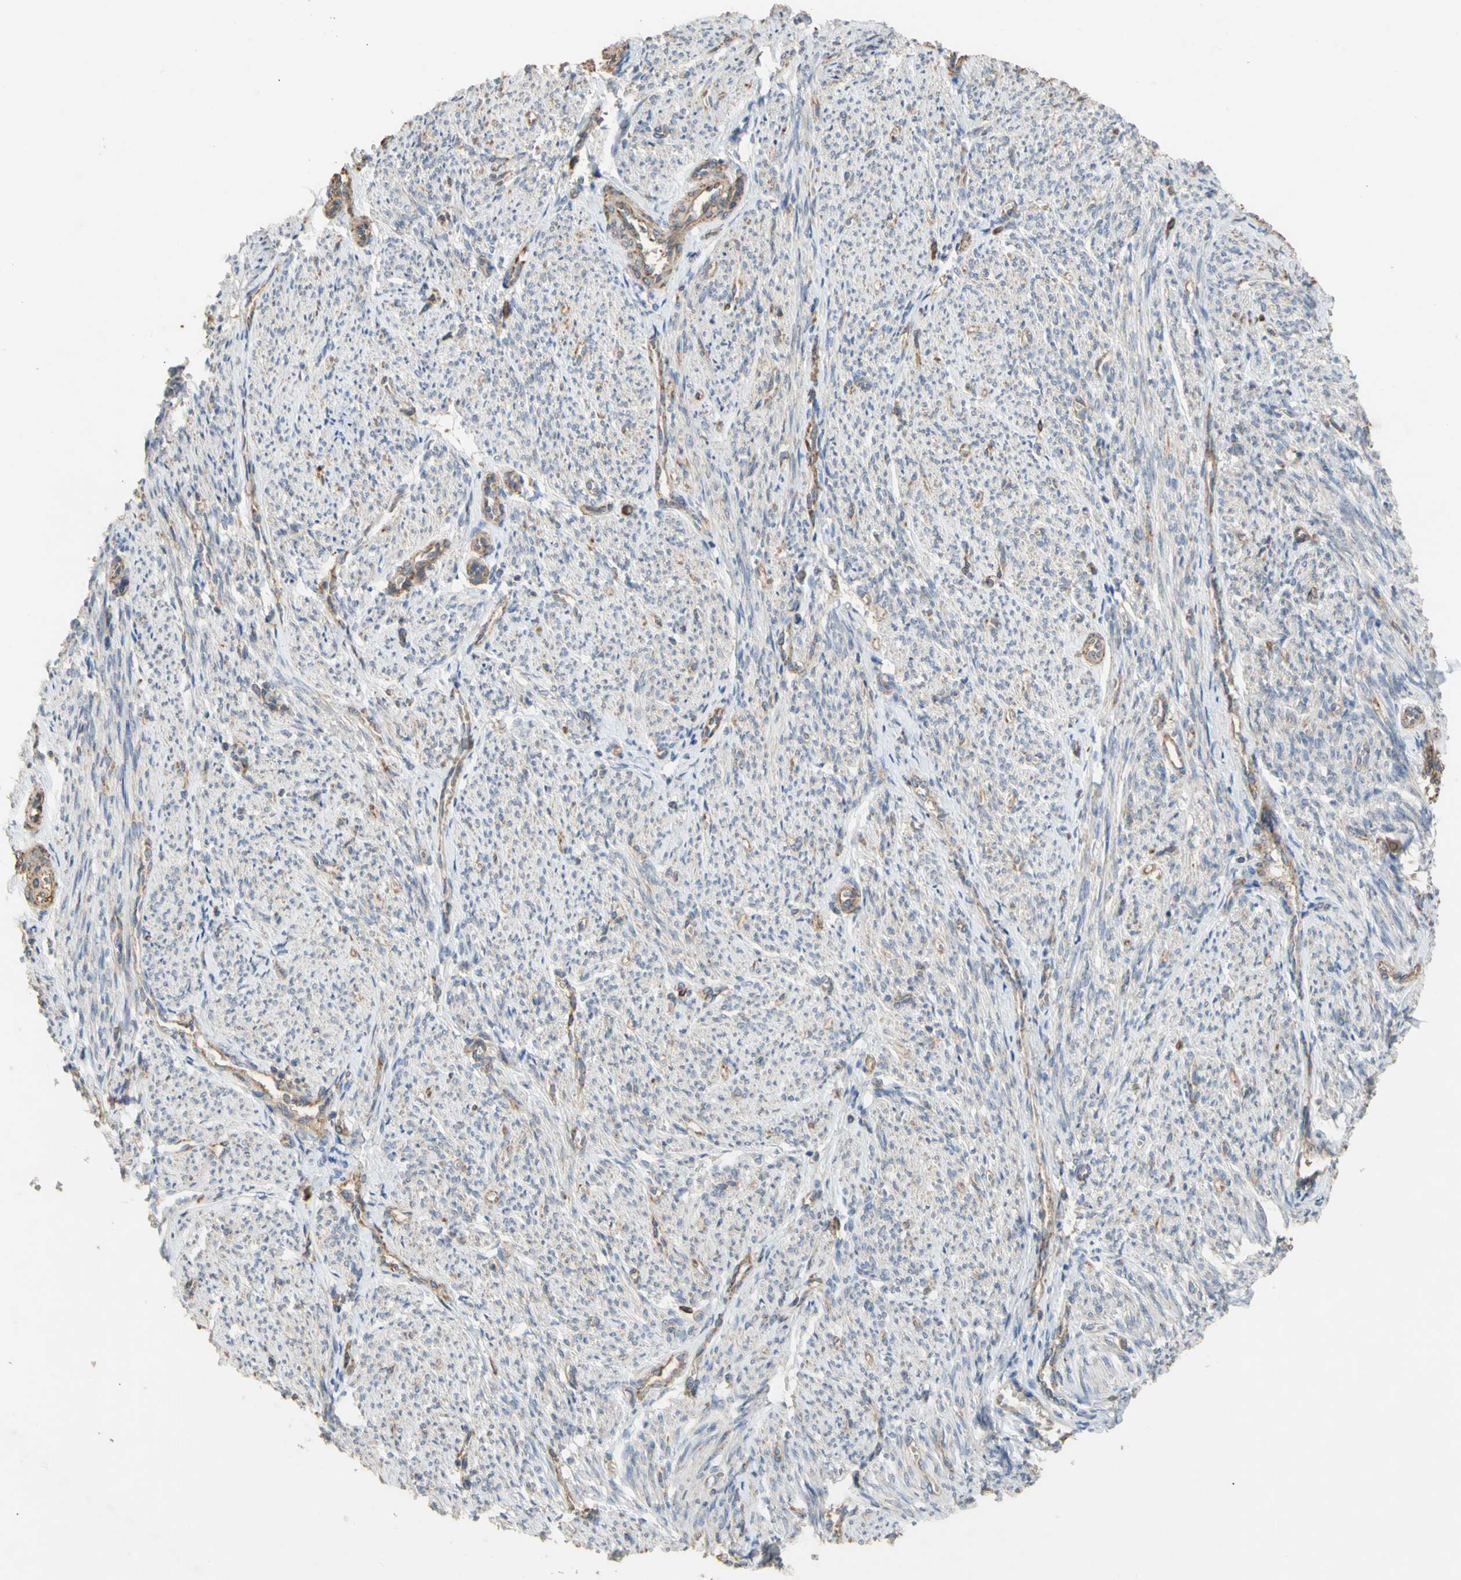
{"staining": {"intensity": "weak", "quantity": "<25%", "location": "cytoplasmic/membranous"}, "tissue": "smooth muscle", "cell_type": "Smooth muscle cells", "image_type": "normal", "snomed": [{"axis": "morphology", "description": "Normal tissue, NOS"}, {"axis": "topography", "description": "Smooth muscle"}], "caption": "Immunohistochemistry of benign human smooth muscle exhibits no staining in smooth muscle cells.", "gene": "EIF2S3", "patient": {"sex": "female", "age": 65}}